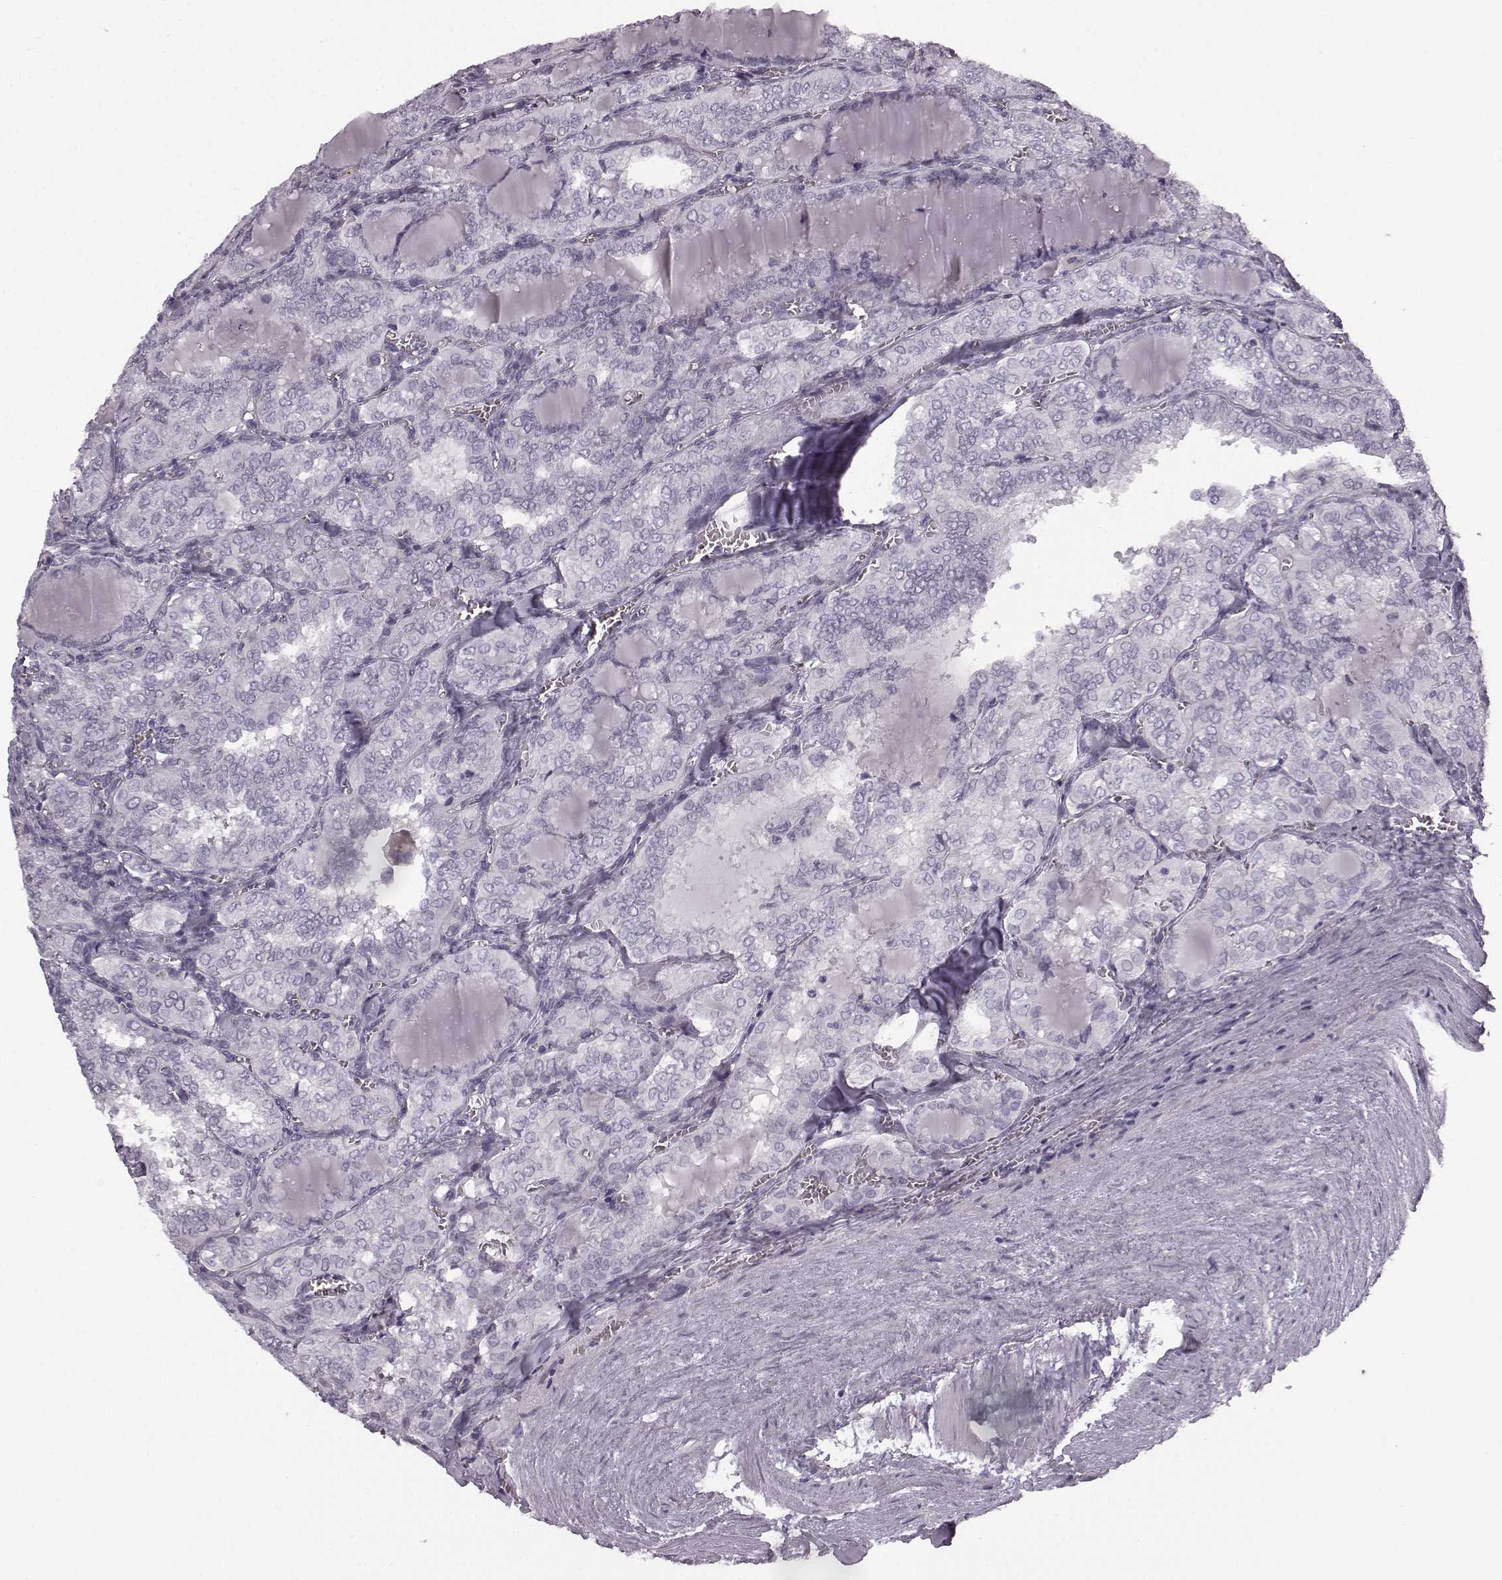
{"staining": {"intensity": "negative", "quantity": "none", "location": "none"}, "tissue": "thyroid cancer", "cell_type": "Tumor cells", "image_type": "cancer", "snomed": [{"axis": "morphology", "description": "Papillary adenocarcinoma, NOS"}, {"axis": "topography", "description": "Thyroid gland"}], "caption": "This is a micrograph of immunohistochemistry staining of thyroid cancer (papillary adenocarcinoma), which shows no positivity in tumor cells. Brightfield microscopy of immunohistochemistry (IHC) stained with DAB (brown) and hematoxylin (blue), captured at high magnification.", "gene": "SEMG2", "patient": {"sex": "female", "age": 41}}